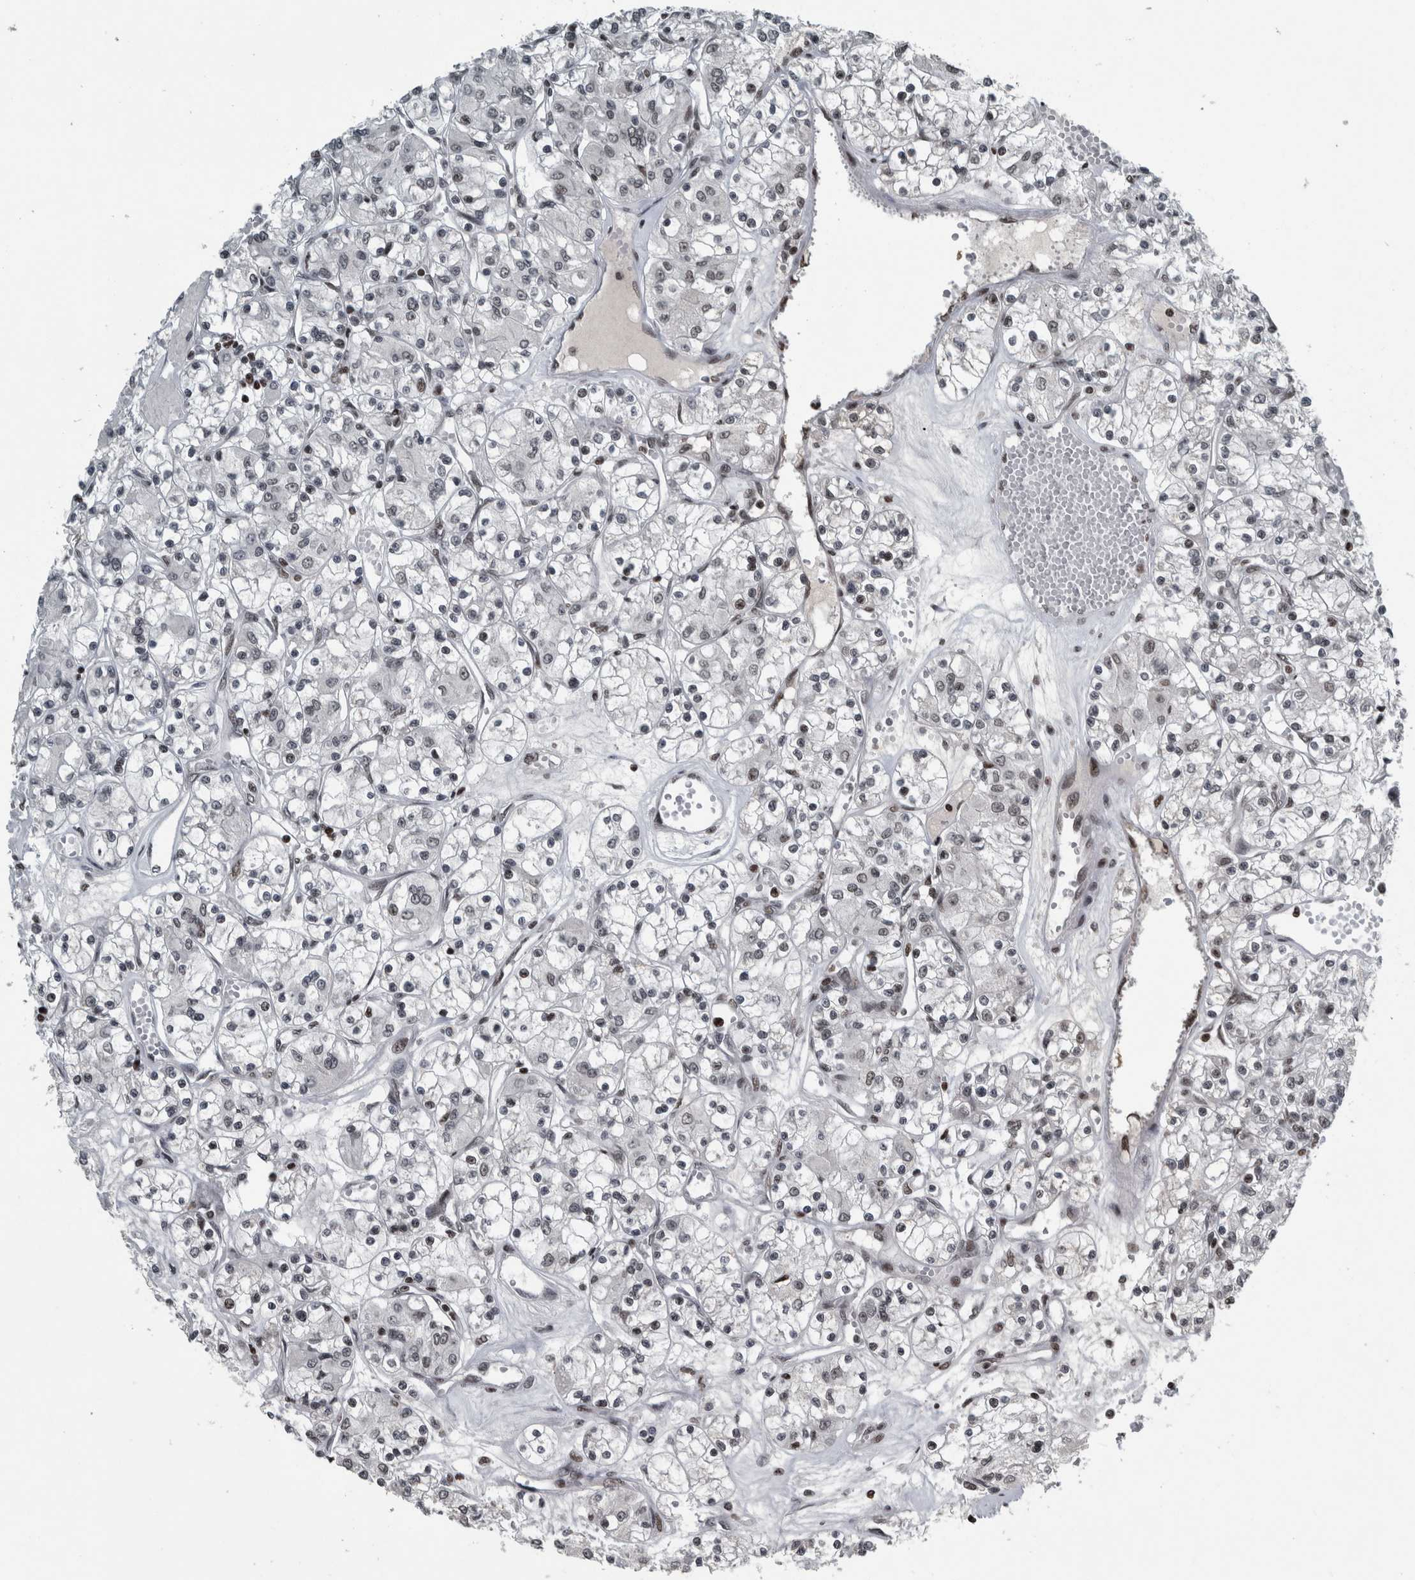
{"staining": {"intensity": "weak", "quantity": "25%-75%", "location": "nuclear"}, "tissue": "renal cancer", "cell_type": "Tumor cells", "image_type": "cancer", "snomed": [{"axis": "morphology", "description": "Adenocarcinoma, NOS"}, {"axis": "topography", "description": "Kidney"}], "caption": "Weak nuclear expression for a protein is present in approximately 25%-75% of tumor cells of renal cancer (adenocarcinoma) using IHC.", "gene": "UNC50", "patient": {"sex": "female", "age": 59}}